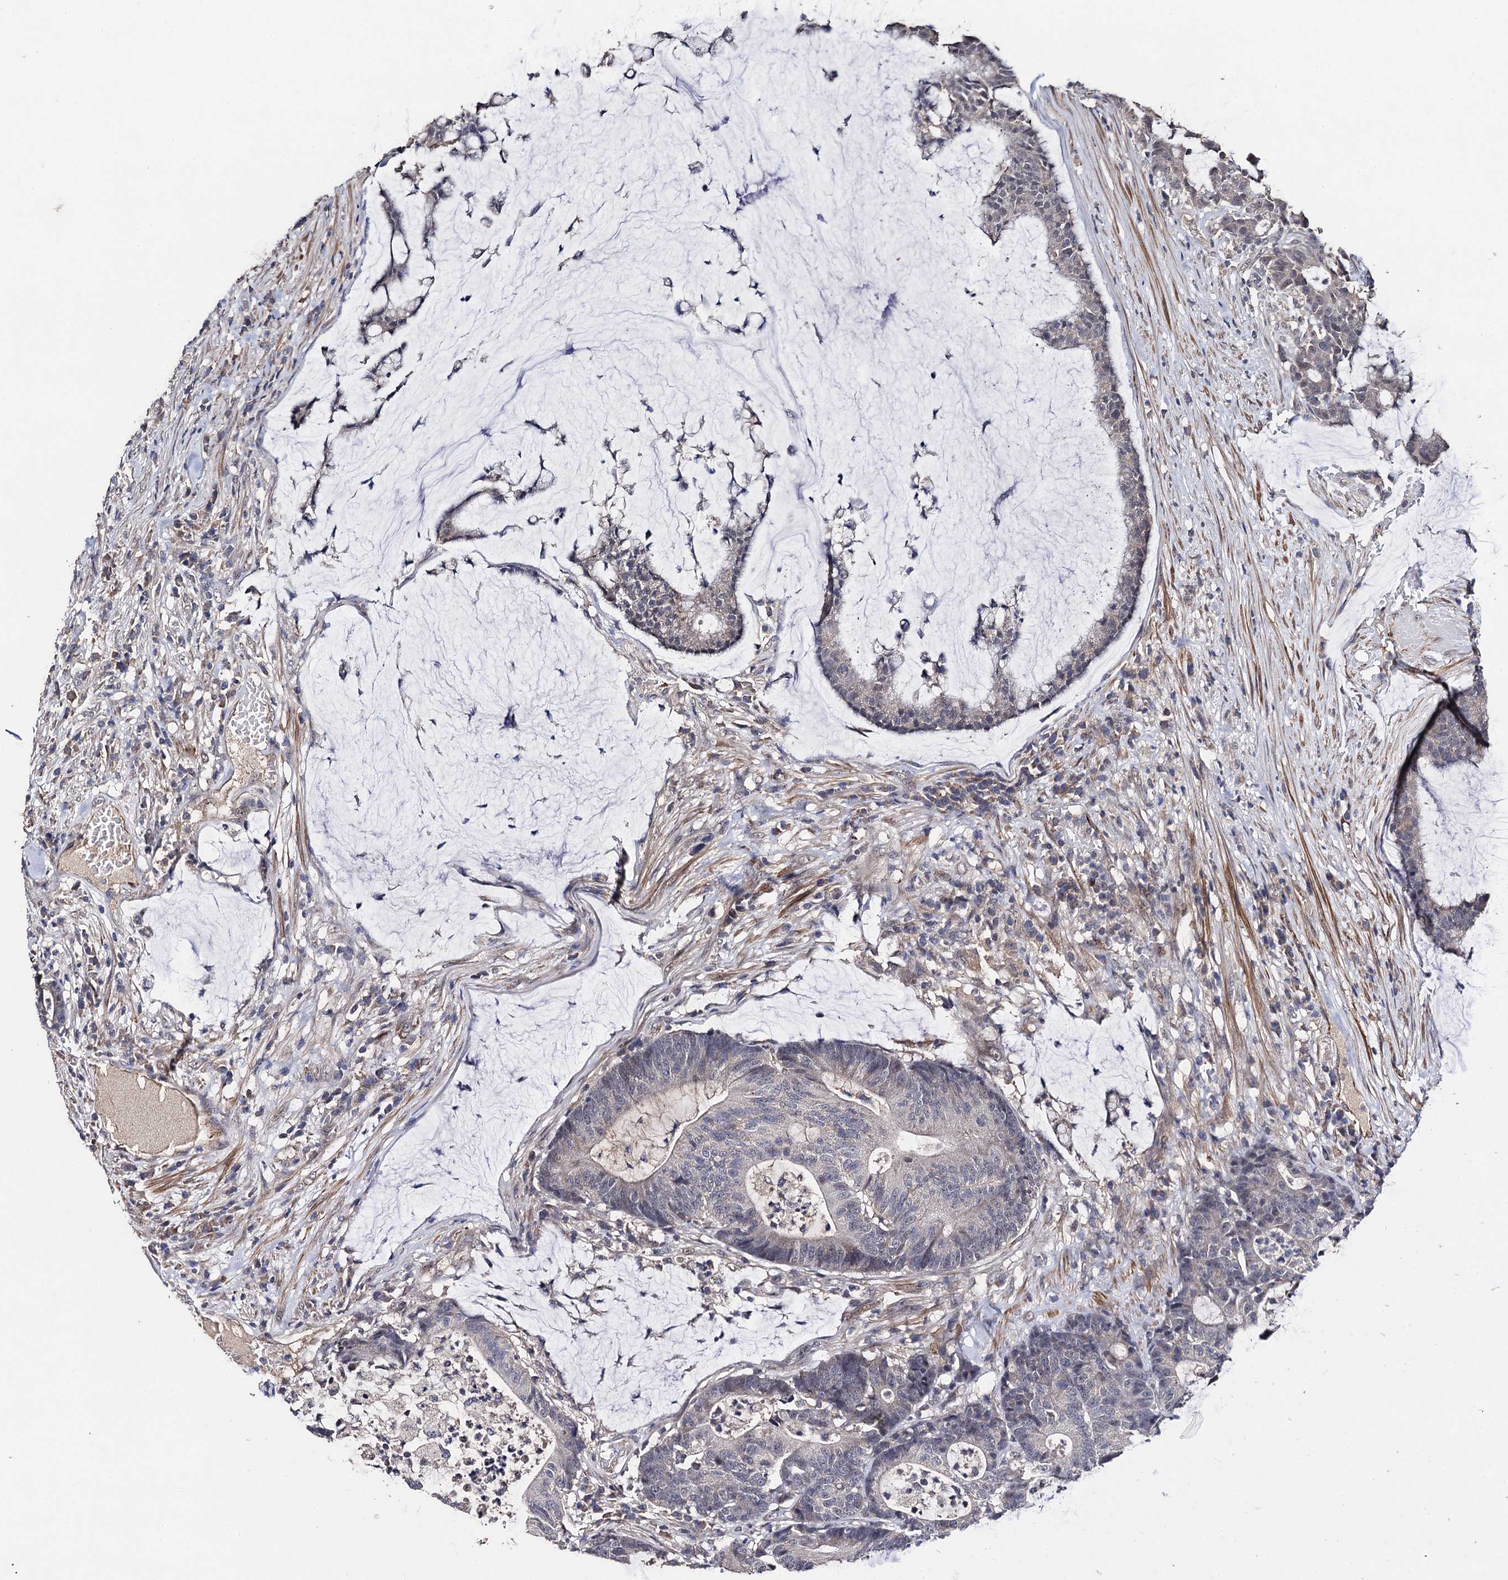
{"staining": {"intensity": "negative", "quantity": "none", "location": "none"}, "tissue": "colorectal cancer", "cell_type": "Tumor cells", "image_type": "cancer", "snomed": [{"axis": "morphology", "description": "Adenocarcinoma, NOS"}, {"axis": "topography", "description": "Colon"}], "caption": "The image displays no staining of tumor cells in colorectal cancer (adenocarcinoma).", "gene": "PPTC7", "patient": {"sex": "female", "age": 84}}